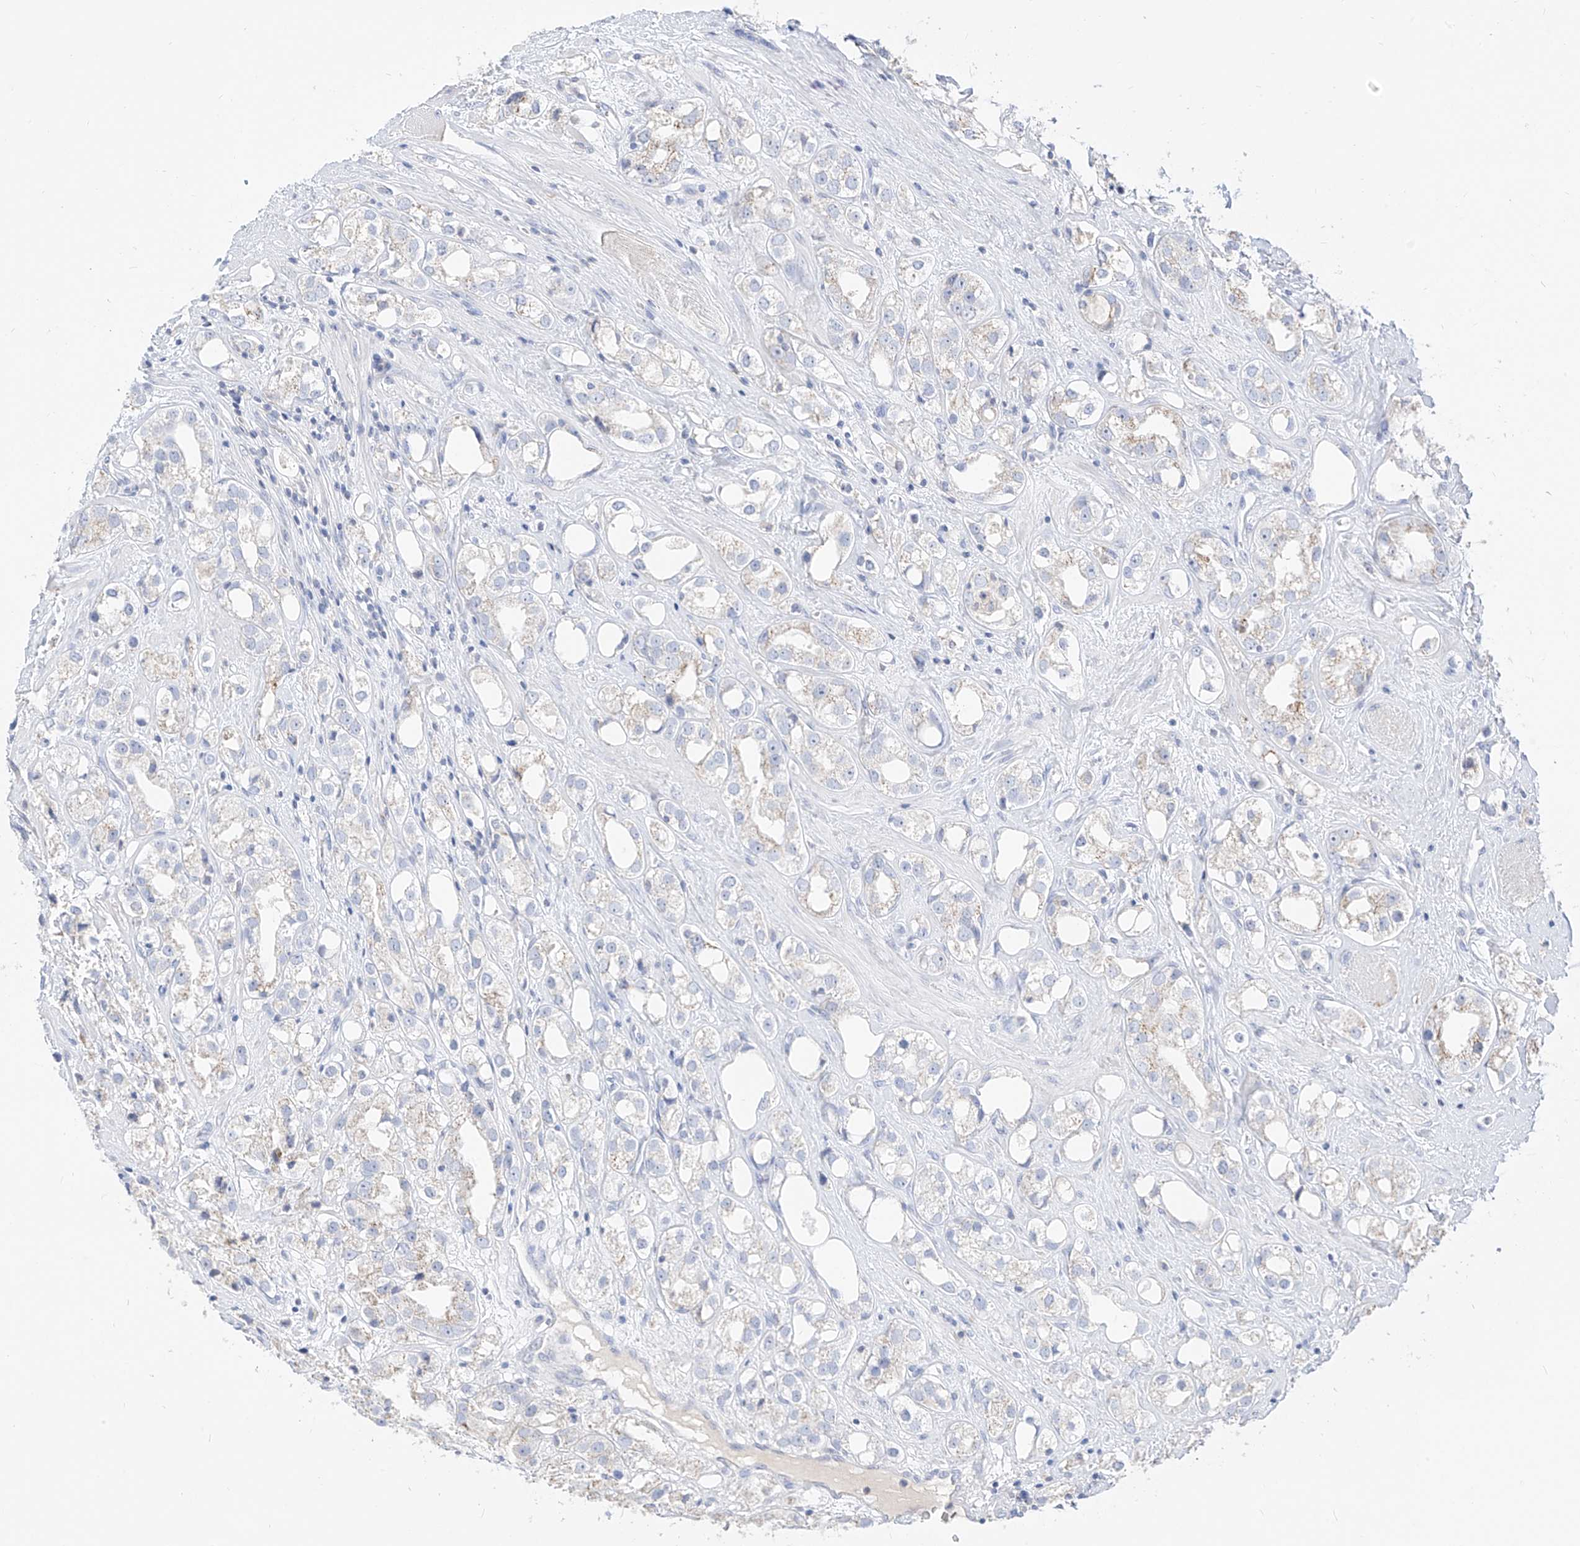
{"staining": {"intensity": "negative", "quantity": "none", "location": "none"}, "tissue": "prostate cancer", "cell_type": "Tumor cells", "image_type": "cancer", "snomed": [{"axis": "morphology", "description": "Adenocarcinoma, NOS"}, {"axis": "topography", "description": "Prostate"}], "caption": "High magnification brightfield microscopy of prostate cancer (adenocarcinoma) stained with DAB (3,3'-diaminobenzidine) (brown) and counterstained with hematoxylin (blue): tumor cells show no significant expression. (Brightfield microscopy of DAB immunohistochemistry at high magnification).", "gene": "RASA2", "patient": {"sex": "male", "age": 79}}